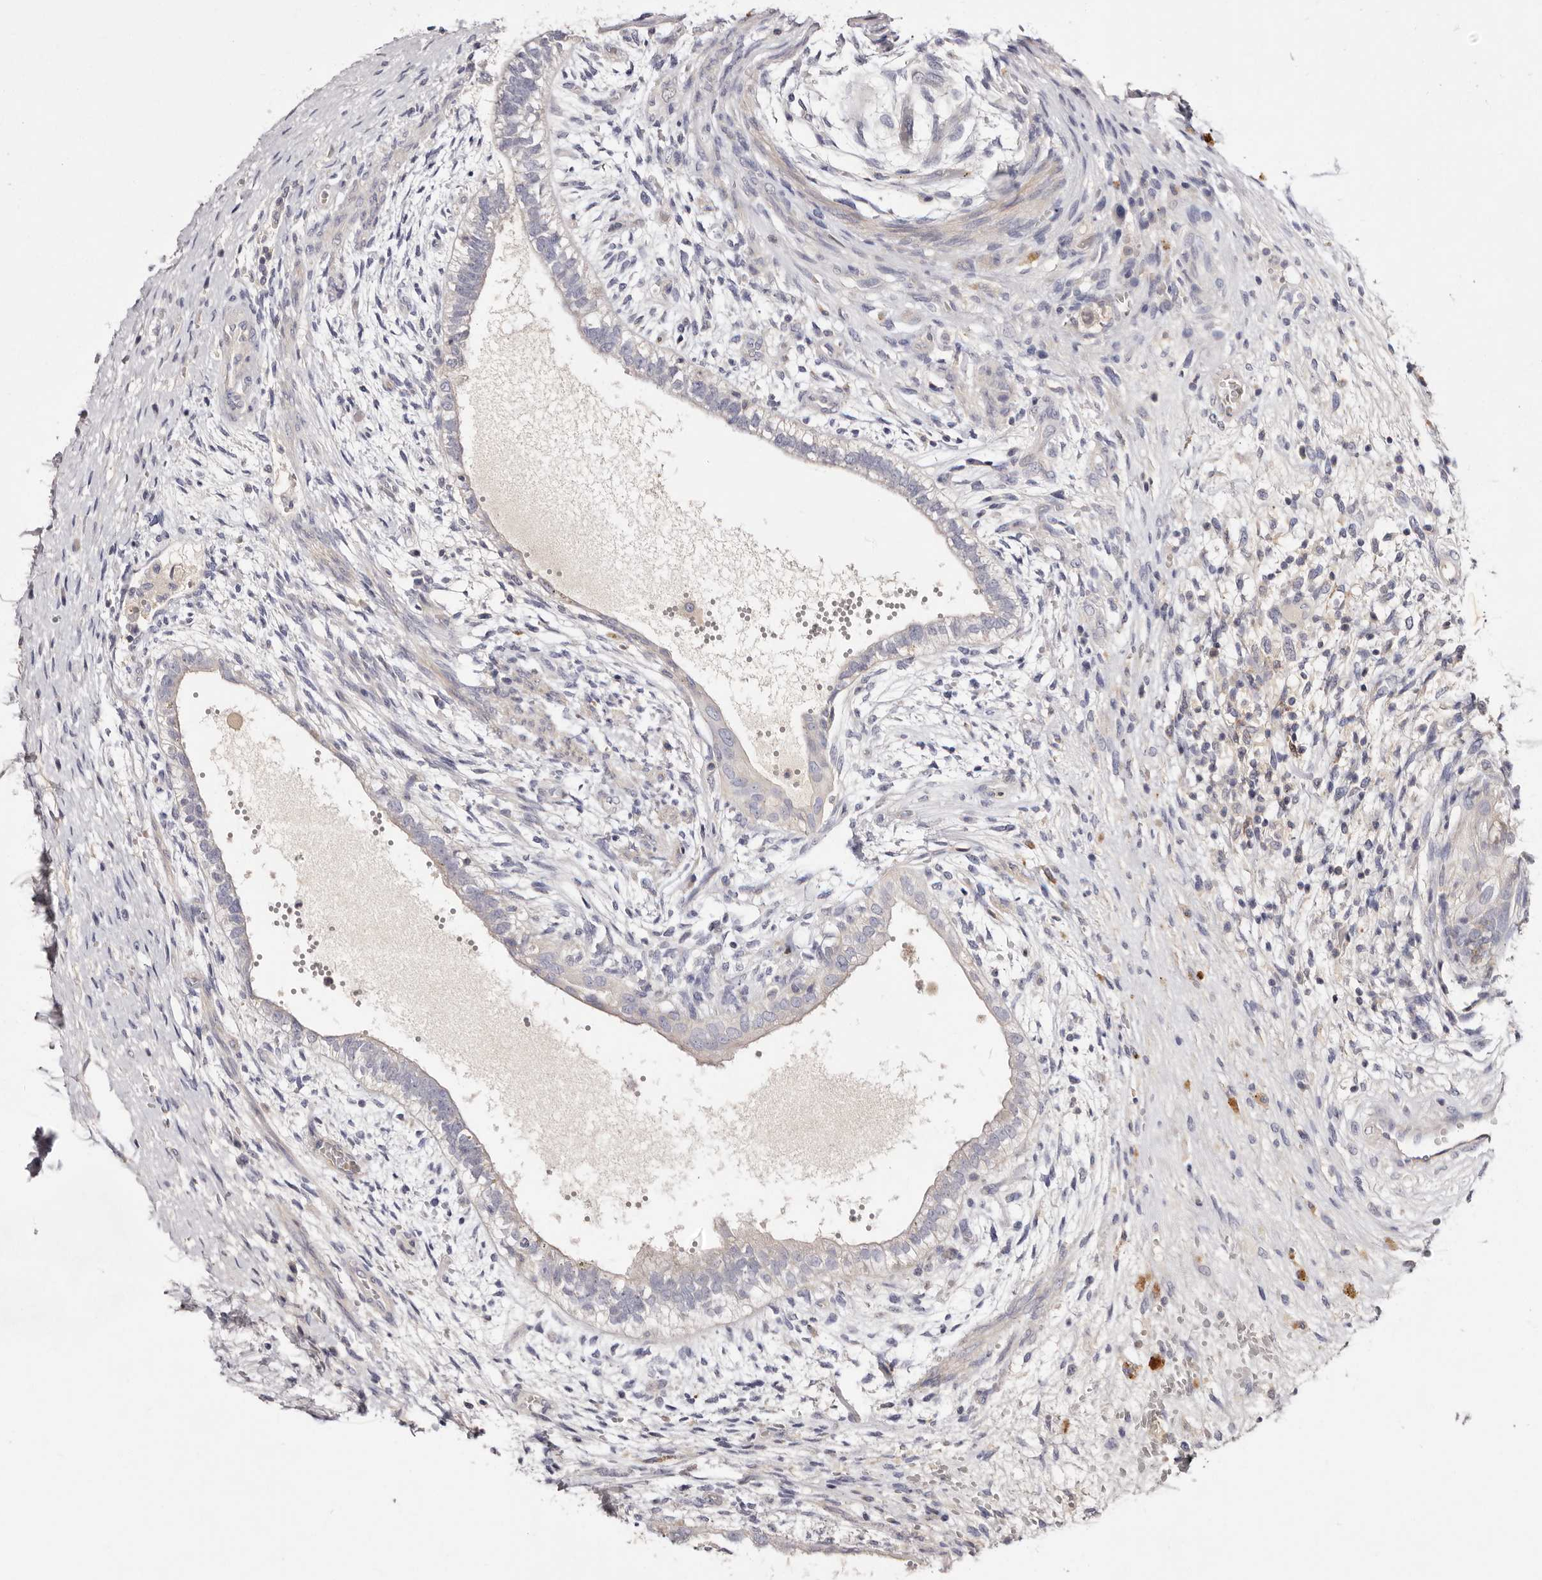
{"staining": {"intensity": "negative", "quantity": "none", "location": "none"}, "tissue": "testis cancer", "cell_type": "Tumor cells", "image_type": "cancer", "snomed": [{"axis": "morphology", "description": "Carcinoma, Embryonal, NOS"}, {"axis": "topography", "description": "Testis"}], "caption": "High magnification brightfield microscopy of testis cancer stained with DAB (3,3'-diaminobenzidine) (brown) and counterstained with hematoxylin (blue): tumor cells show no significant staining.", "gene": "S1PR5", "patient": {"sex": "male", "age": 26}}